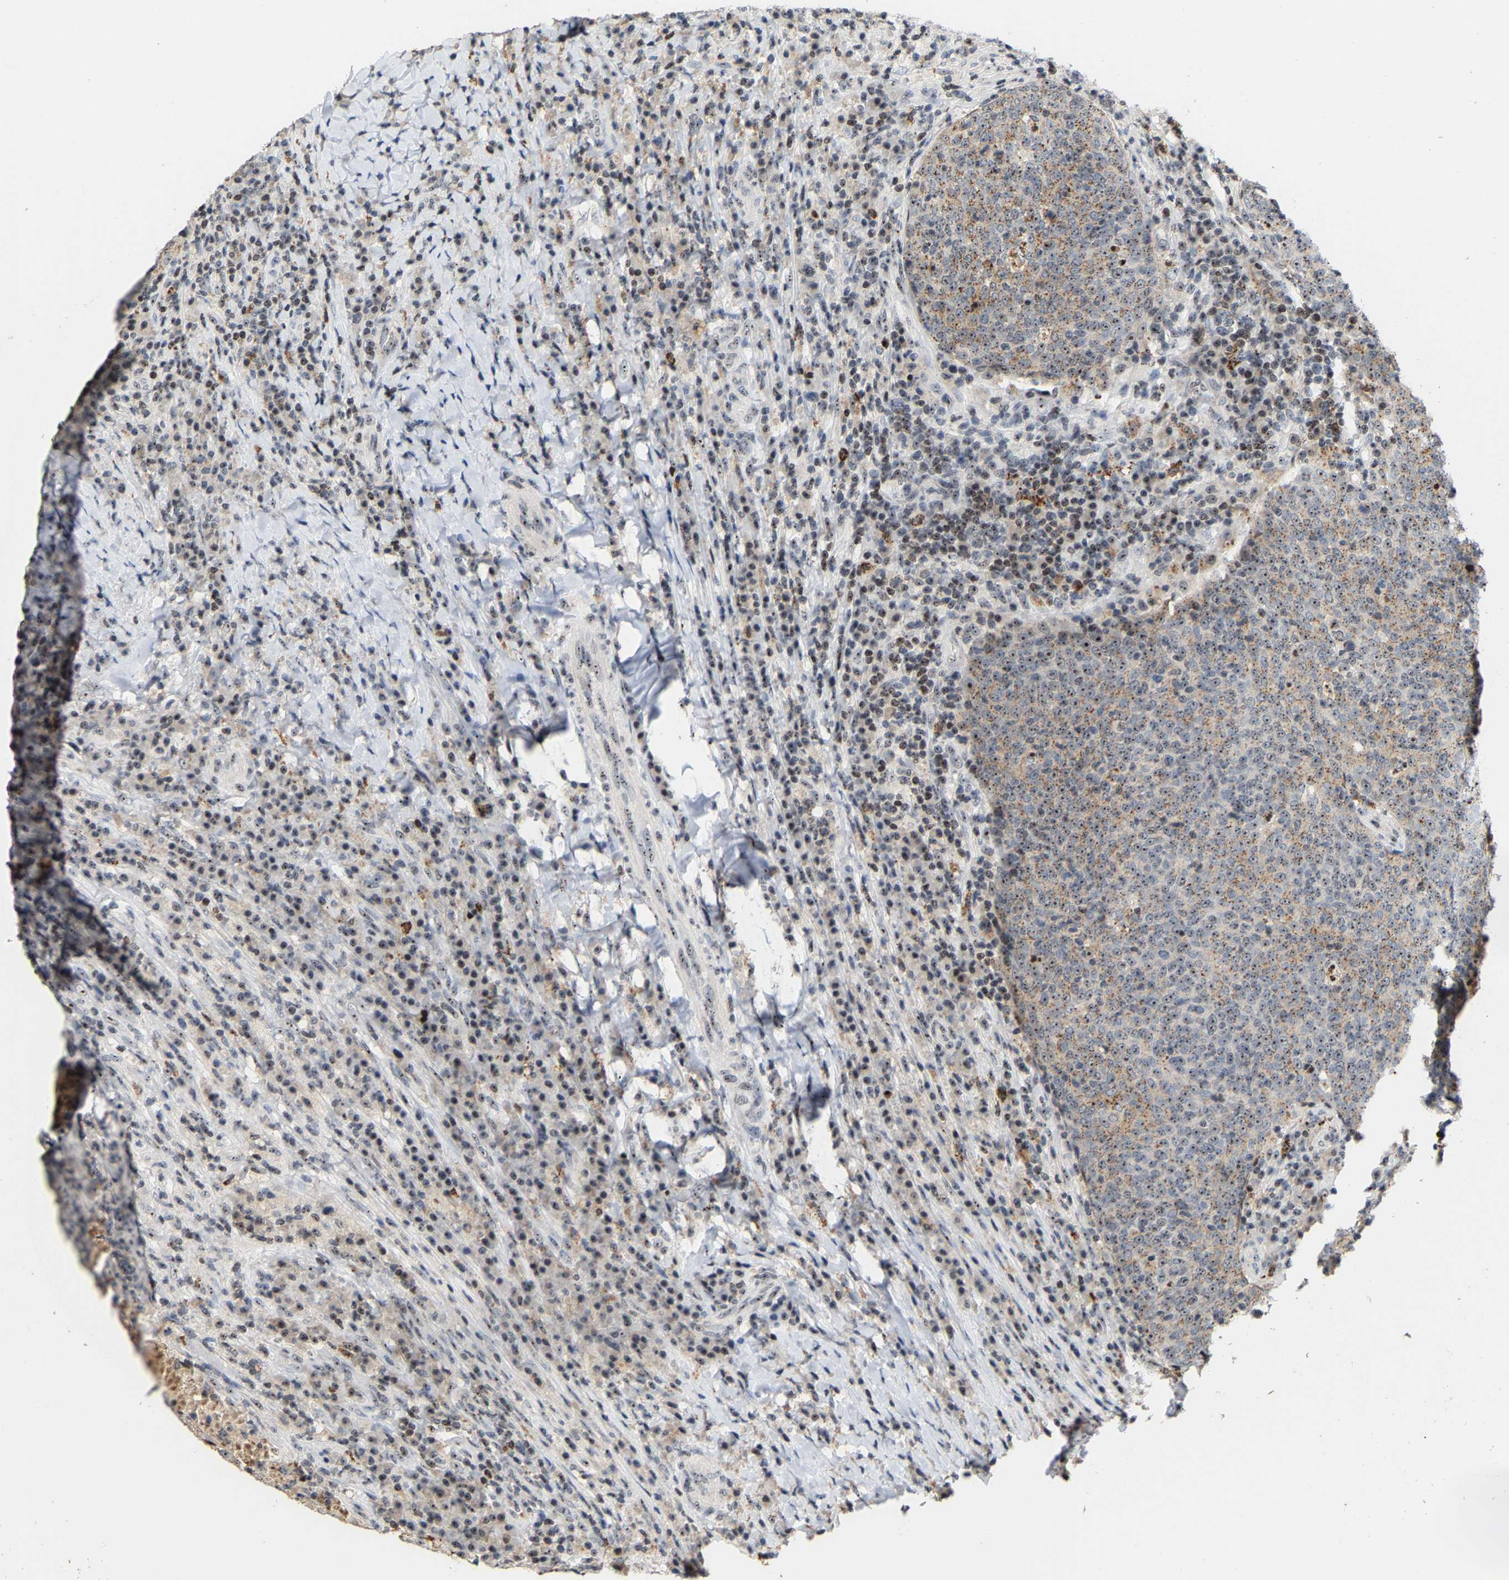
{"staining": {"intensity": "moderate", "quantity": ">75%", "location": "nuclear"}, "tissue": "head and neck cancer", "cell_type": "Tumor cells", "image_type": "cancer", "snomed": [{"axis": "morphology", "description": "Squamous cell carcinoma, NOS"}, {"axis": "morphology", "description": "Squamous cell carcinoma, metastatic, NOS"}, {"axis": "topography", "description": "Lymph node"}, {"axis": "topography", "description": "Head-Neck"}], "caption": "Immunohistochemistry micrograph of neoplastic tissue: human head and neck metastatic squamous cell carcinoma stained using IHC exhibits medium levels of moderate protein expression localized specifically in the nuclear of tumor cells, appearing as a nuclear brown color.", "gene": "NOP58", "patient": {"sex": "male", "age": 62}}